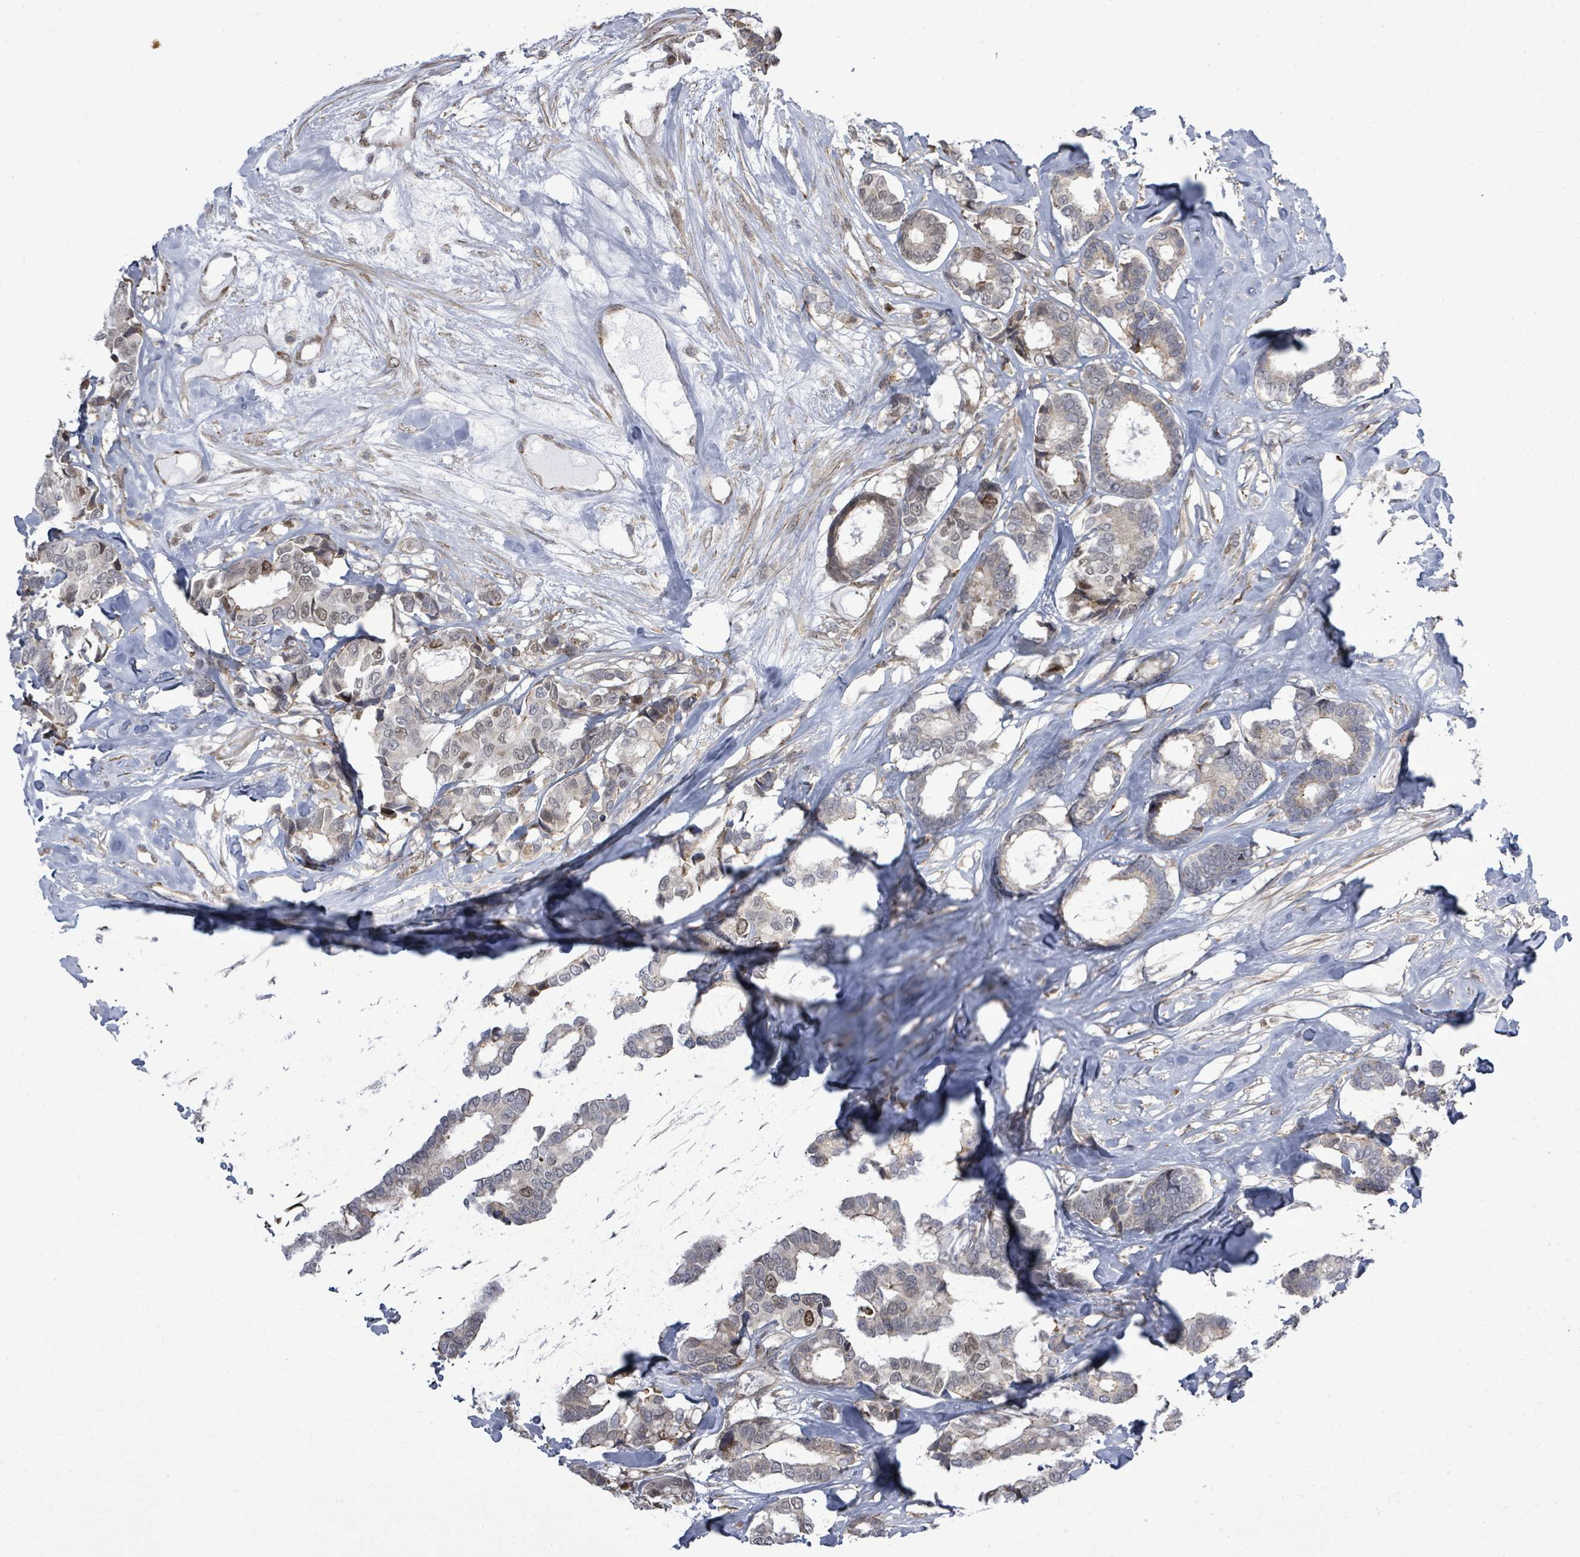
{"staining": {"intensity": "moderate", "quantity": "<25%", "location": "nuclear"}, "tissue": "breast cancer", "cell_type": "Tumor cells", "image_type": "cancer", "snomed": [{"axis": "morphology", "description": "Normal tissue, NOS"}, {"axis": "morphology", "description": "Duct carcinoma"}, {"axis": "topography", "description": "Breast"}], "caption": "Human breast infiltrating ductal carcinoma stained with a protein marker displays moderate staining in tumor cells.", "gene": "PAPSS1", "patient": {"sex": "female", "age": 87}}